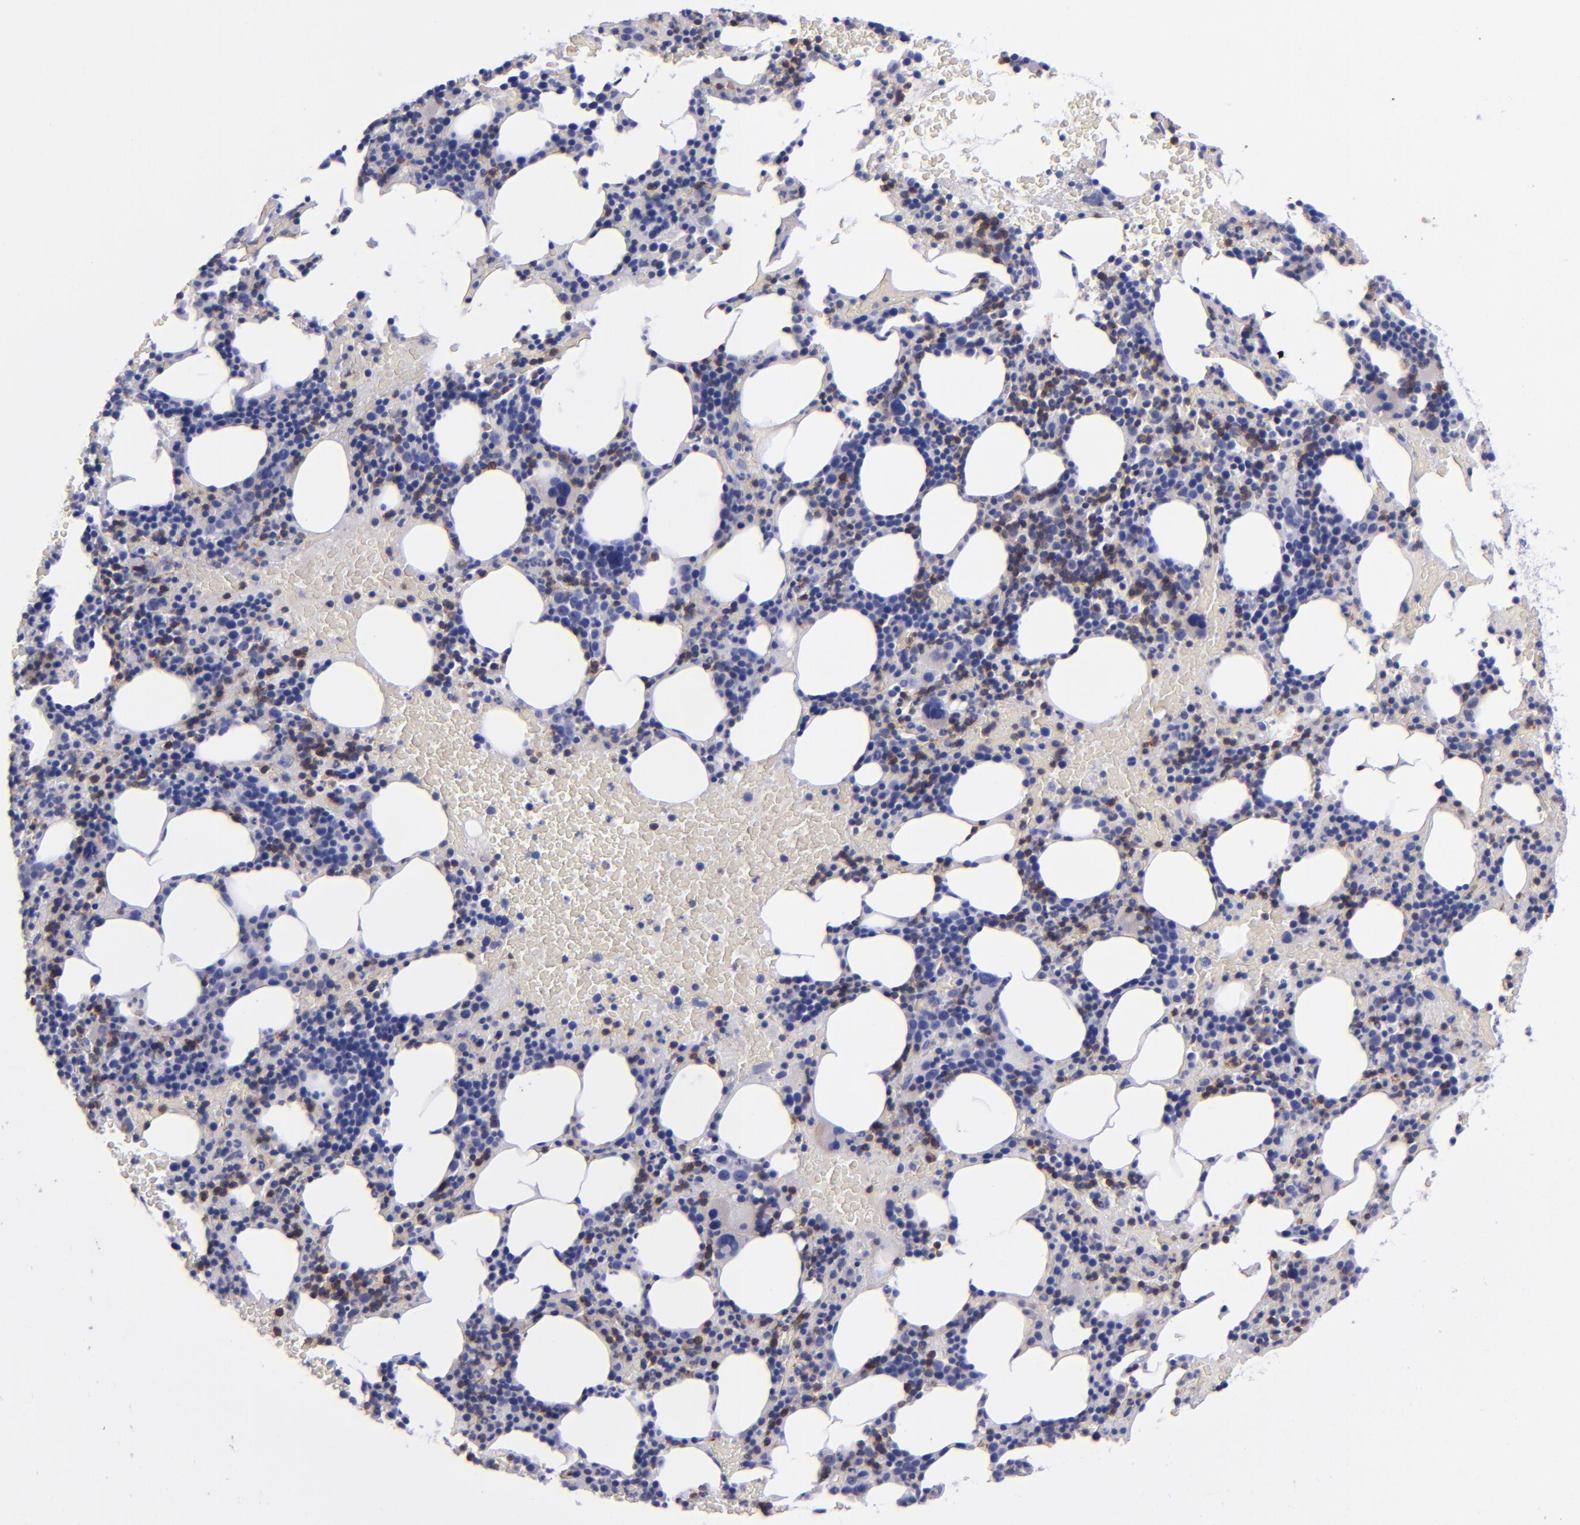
{"staining": {"intensity": "moderate", "quantity": "<25%", "location": "cytoplasmic/membranous"}, "tissue": "bone marrow", "cell_type": "Hematopoietic cells", "image_type": "normal", "snomed": [{"axis": "morphology", "description": "Normal tissue, NOS"}, {"axis": "topography", "description": "Bone marrow"}], "caption": "This micrograph displays benign bone marrow stained with immunohistochemistry (IHC) to label a protein in brown. The cytoplasmic/membranous of hematopoietic cells show moderate positivity for the protein. Nuclei are counter-stained blue.", "gene": "CD37", "patient": {"sex": "male", "age": 86}}